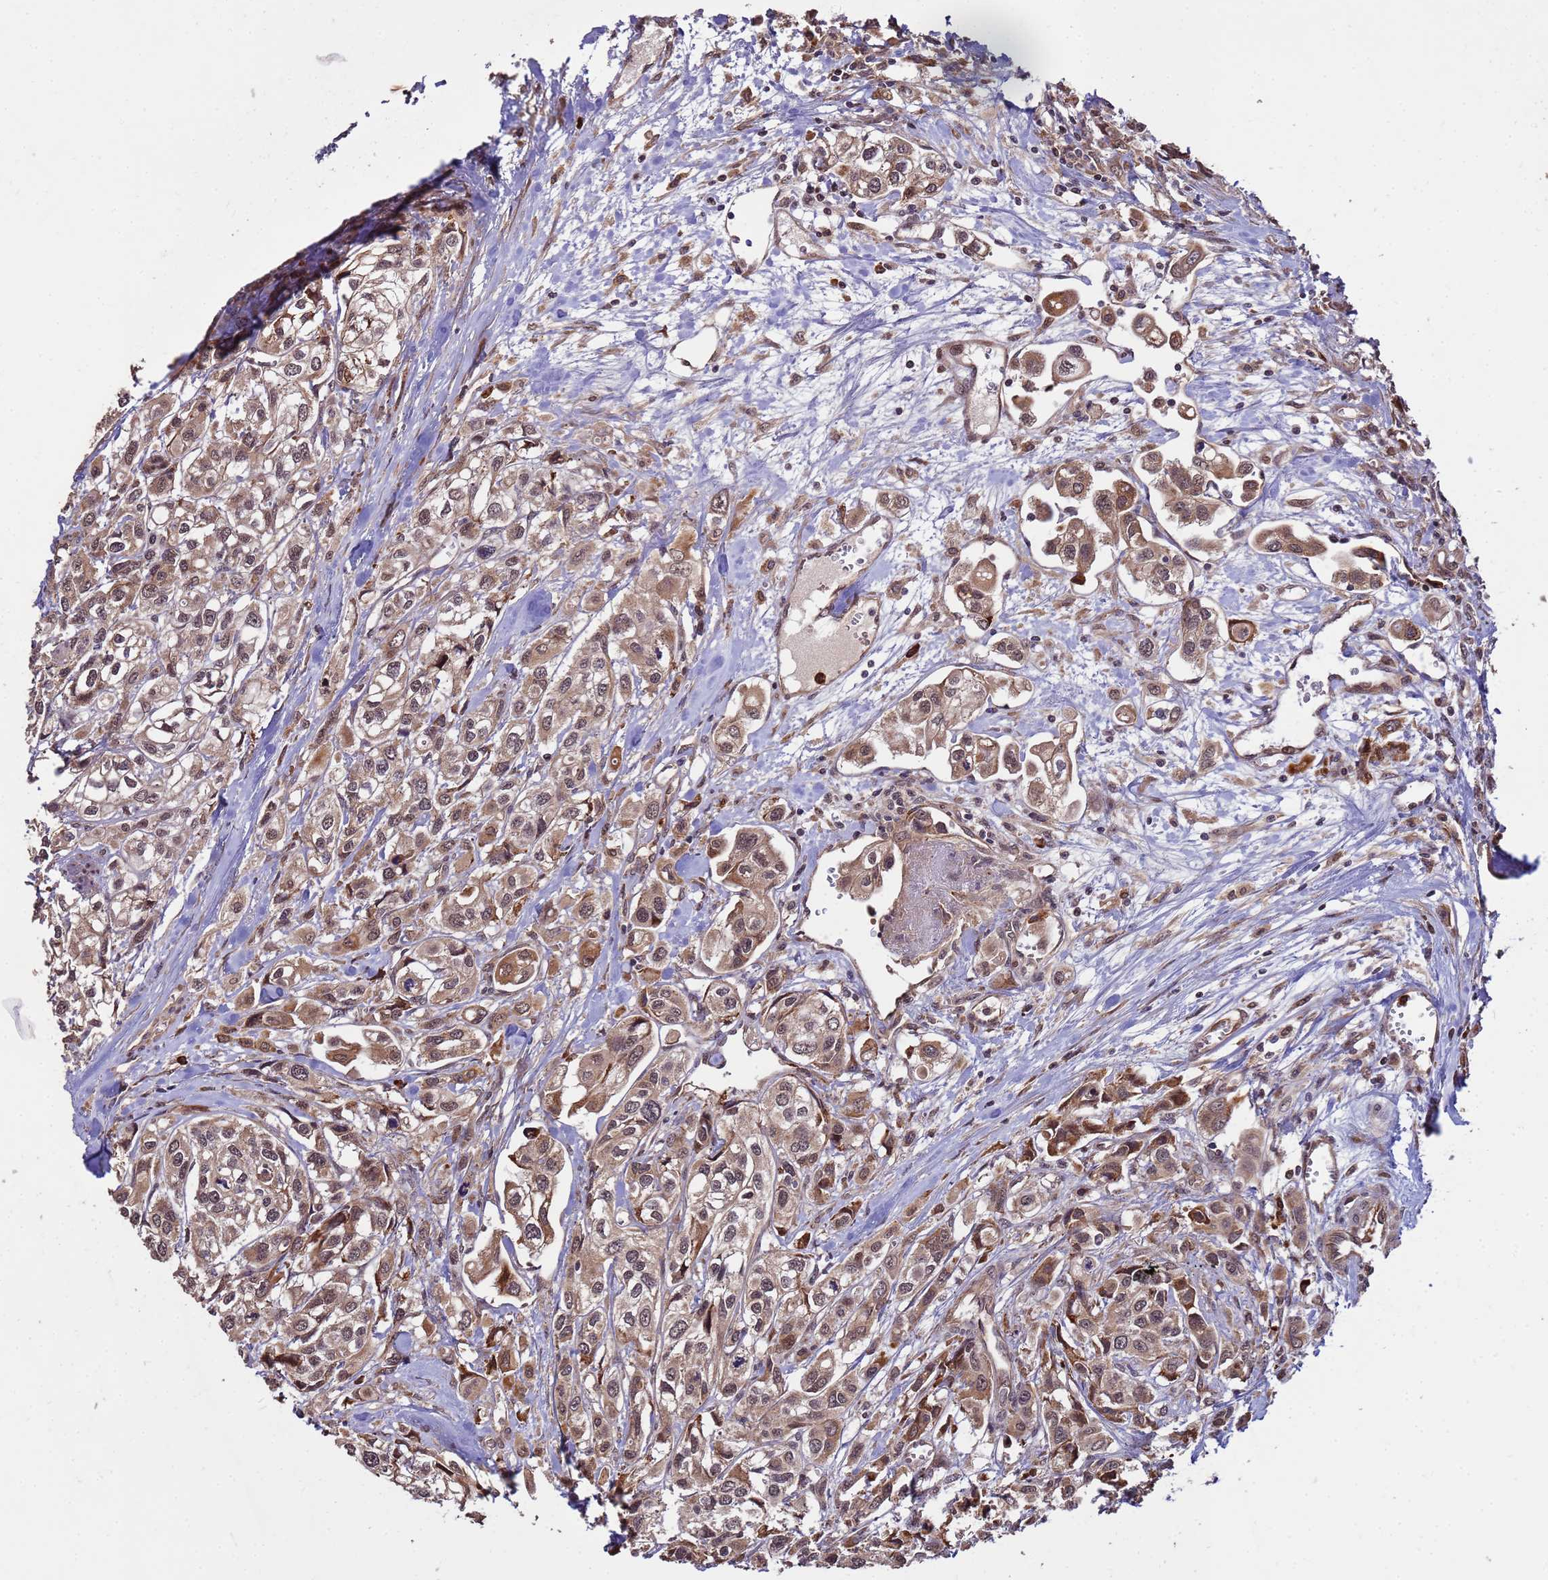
{"staining": {"intensity": "moderate", "quantity": ">75%", "location": "cytoplasmic/membranous,nuclear"}, "tissue": "urothelial cancer", "cell_type": "Tumor cells", "image_type": "cancer", "snomed": [{"axis": "morphology", "description": "Urothelial carcinoma, High grade"}, {"axis": "topography", "description": "Urinary bladder"}], "caption": "Protein expression analysis of human urothelial carcinoma (high-grade) reveals moderate cytoplasmic/membranous and nuclear staining in approximately >75% of tumor cells. (Stains: DAB in brown, nuclei in blue, Microscopy: brightfield microscopy at high magnification).", "gene": "ZNF619", "patient": {"sex": "male", "age": 67}}